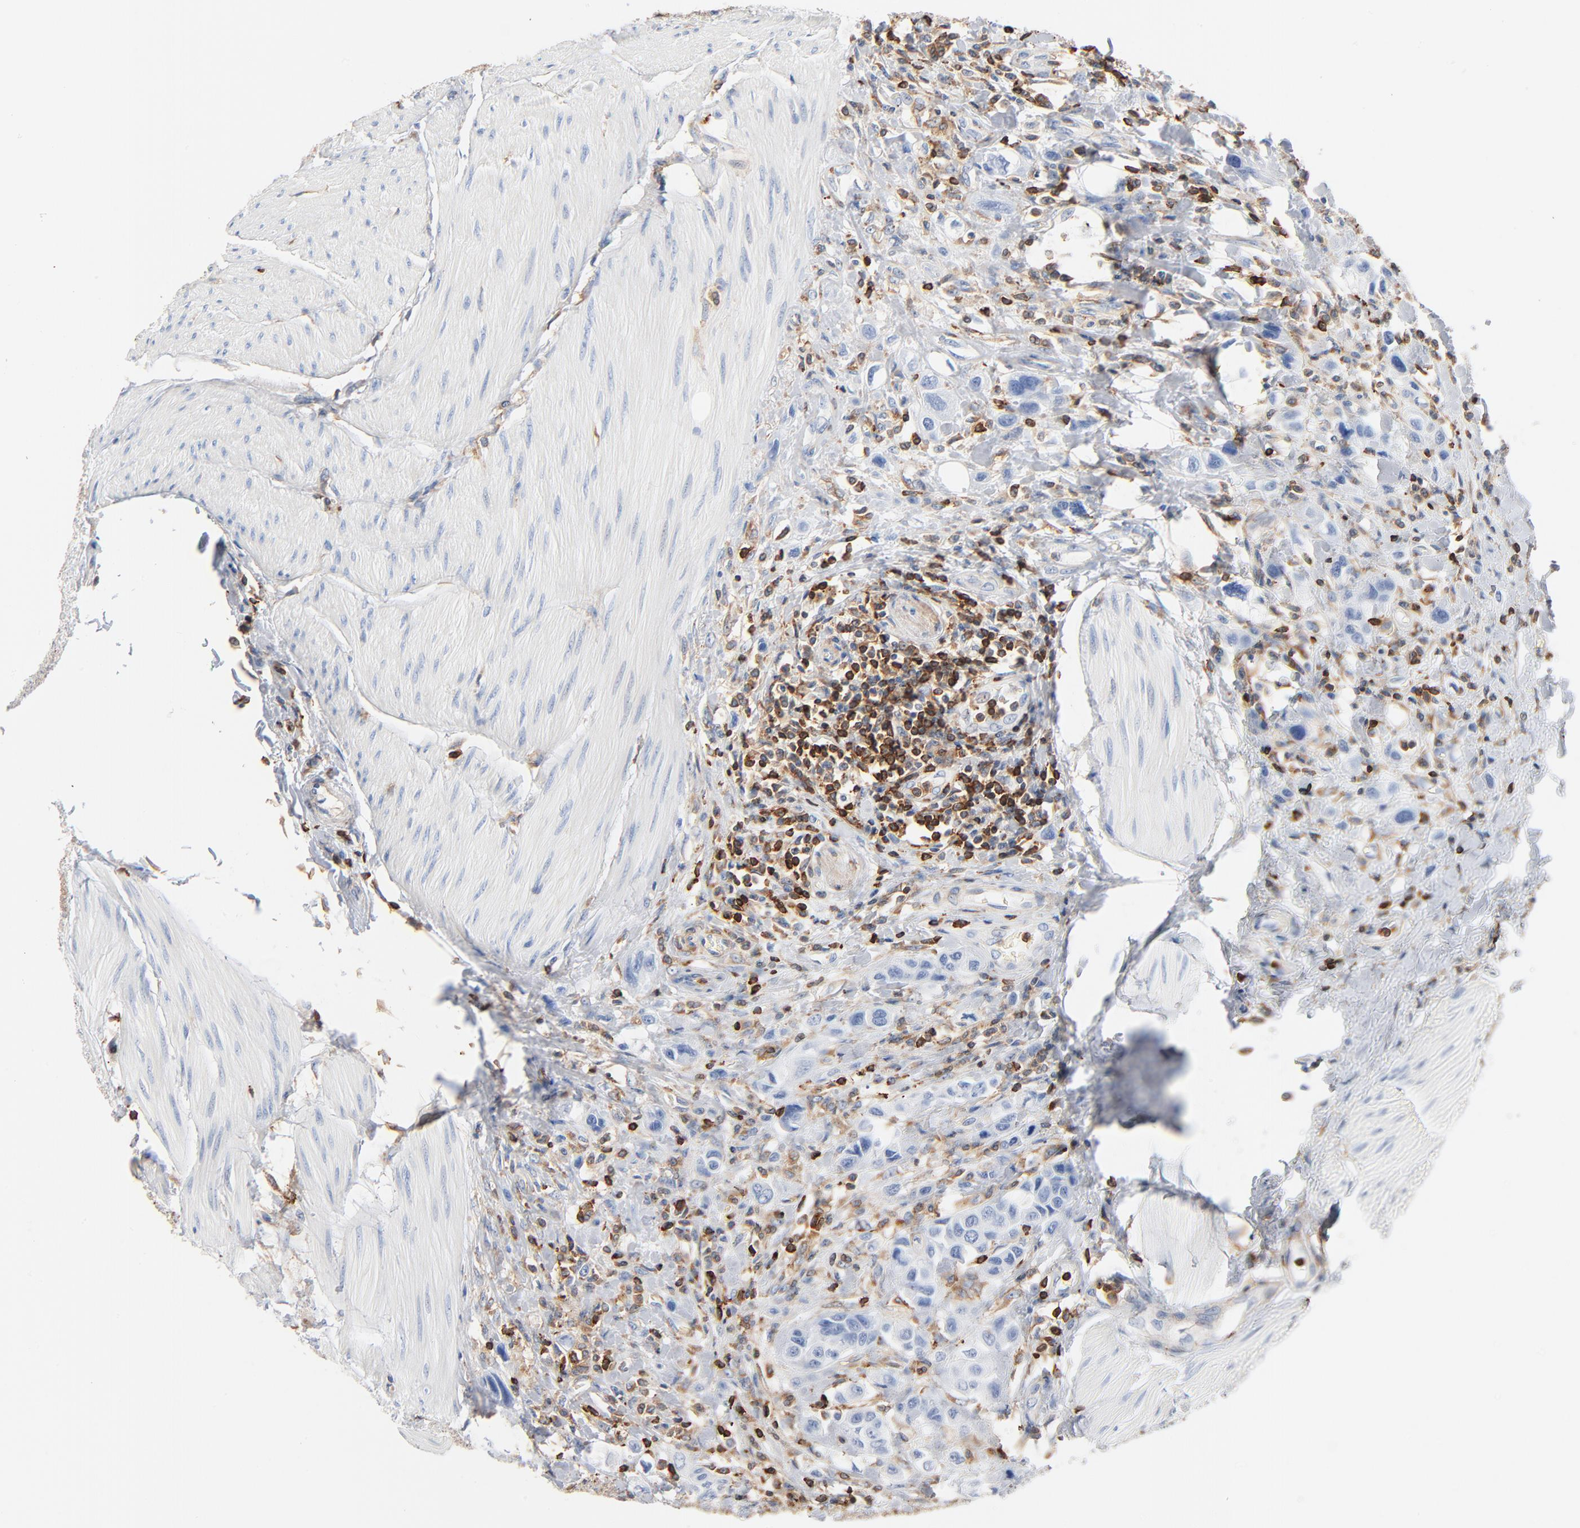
{"staining": {"intensity": "negative", "quantity": "none", "location": "none"}, "tissue": "urothelial cancer", "cell_type": "Tumor cells", "image_type": "cancer", "snomed": [{"axis": "morphology", "description": "Urothelial carcinoma, High grade"}, {"axis": "topography", "description": "Urinary bladder"}], "caption": "High power microscopy image of an immunohistochemistry histopathology image of urothelial cancer, revealing no significant expression in tumor cells. Brightfield microscopy of immunohistochemistry stained with DAB (3,3'-diaminobenzidine) (brown) and hematoxylin (blue), captured at high magnification.", "gene": "SH3KBP1", "patient": {"sex": "male", "age": 50}}